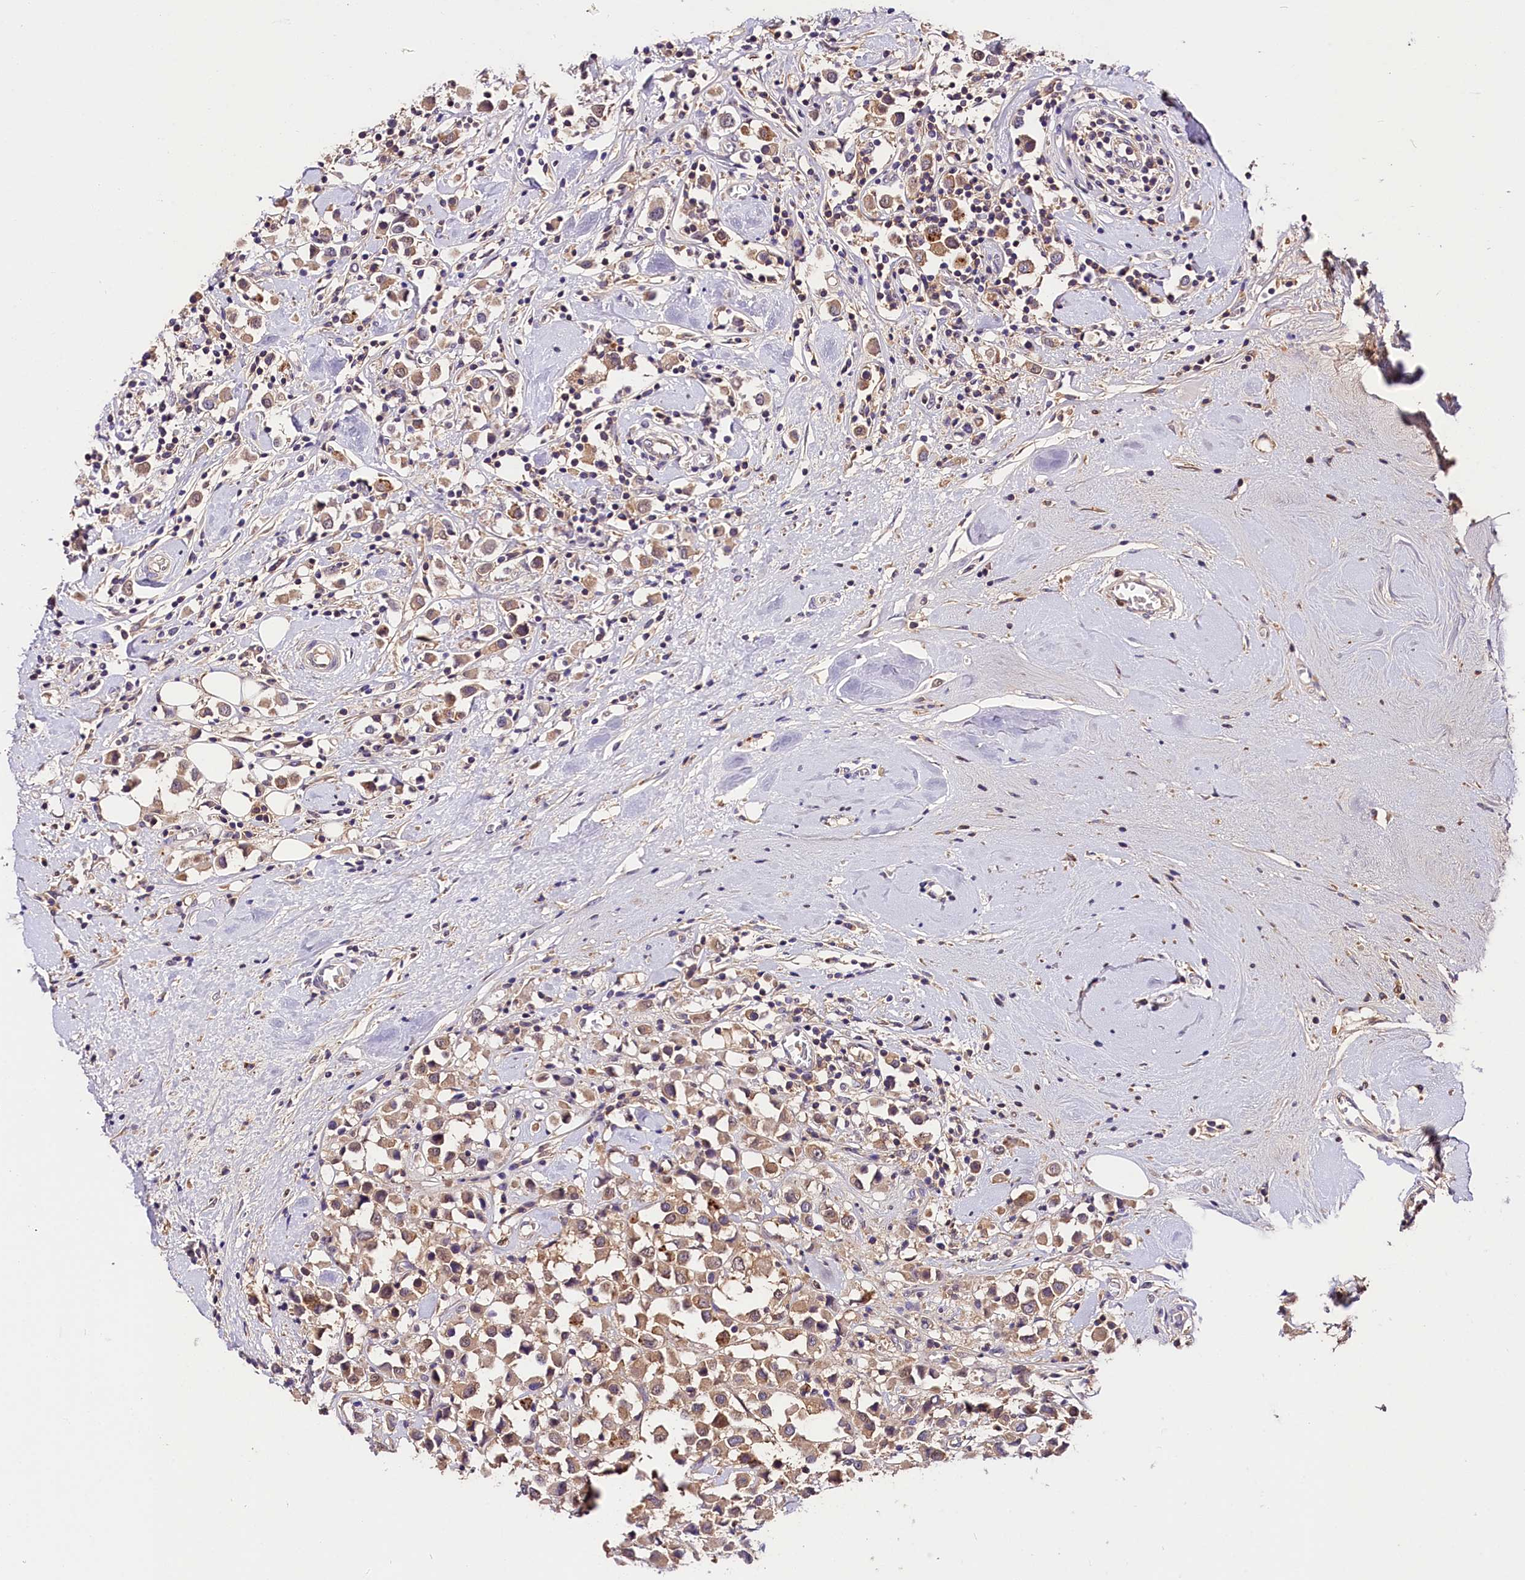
{"staining": {"intensity": "moderate", "quantity": ">75%", "location": "cytoplasmic/membranous"}, "tissue": "breast cancer", "cell_type": "Tumor cells", "image_type": "cancer", "snomed": [{"axis": "morphology", "description": "Duct carcinoma"}, {"axis": "topography", "description": "Breast"}], "caption": "Brown immunohistochemical staining in human breast infiltrating ductal carcinoma displays moderate cytoplasmic/membranous positivity in approximately >75% of tumor cells.", "gene": "ARMC6", "patient": {"sex": "female", "age": 61}}